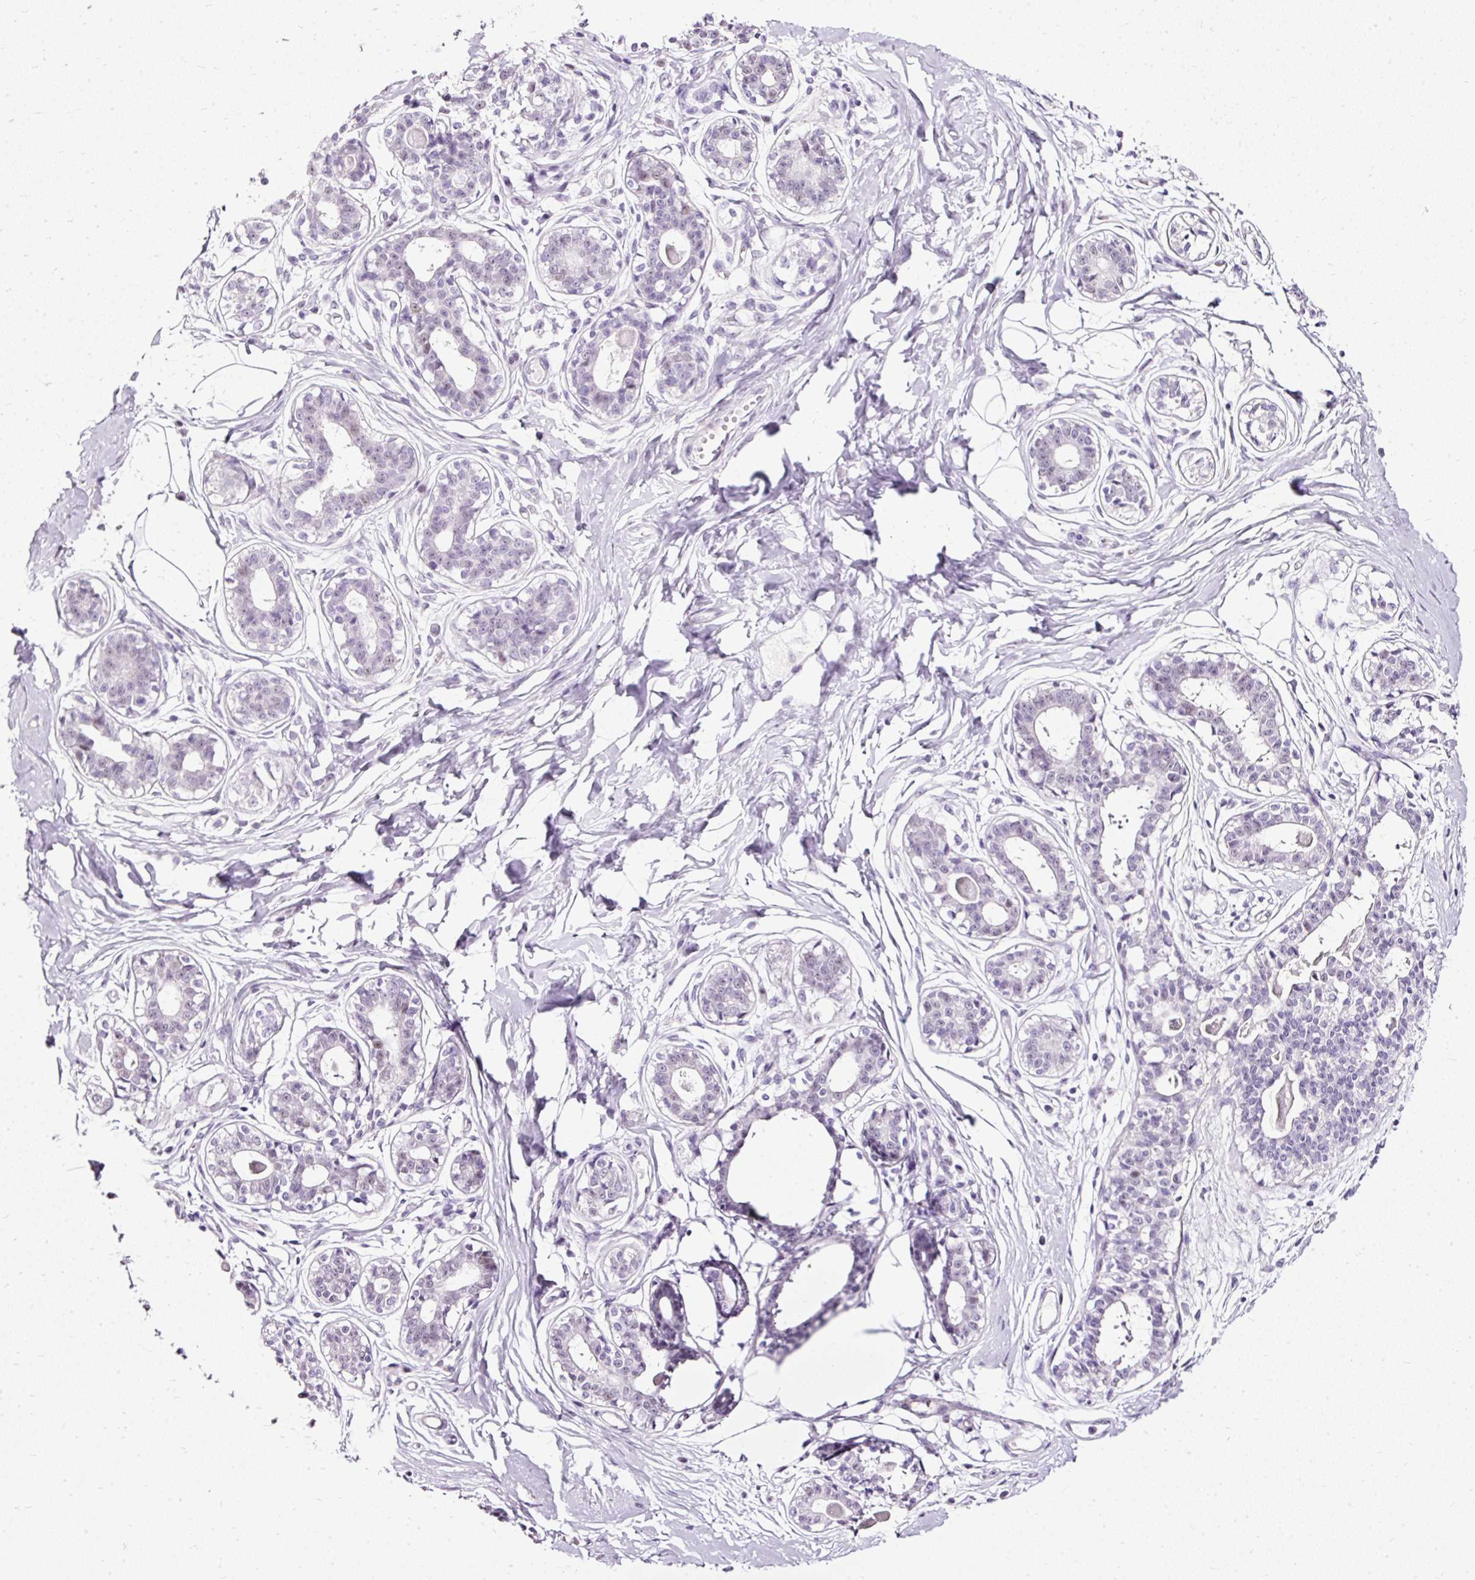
{"staining": {"intensity": "negative", "quantity": "none", "location": "none"}, "tissue": "breast", "cell_type": "Adipocytes", "image_type": "normal", "snomed": [{"axis": "morphology", "description": "Normal tissue, NOS"}, {"axis": "topography", "description": "Breast"}], "caption": "Adipocytes are negative for protein expression in normal human breast. Nuclei are stained in blue.", "gene": "PDE6B", "patient": {"sex": "female", "age": 45}}